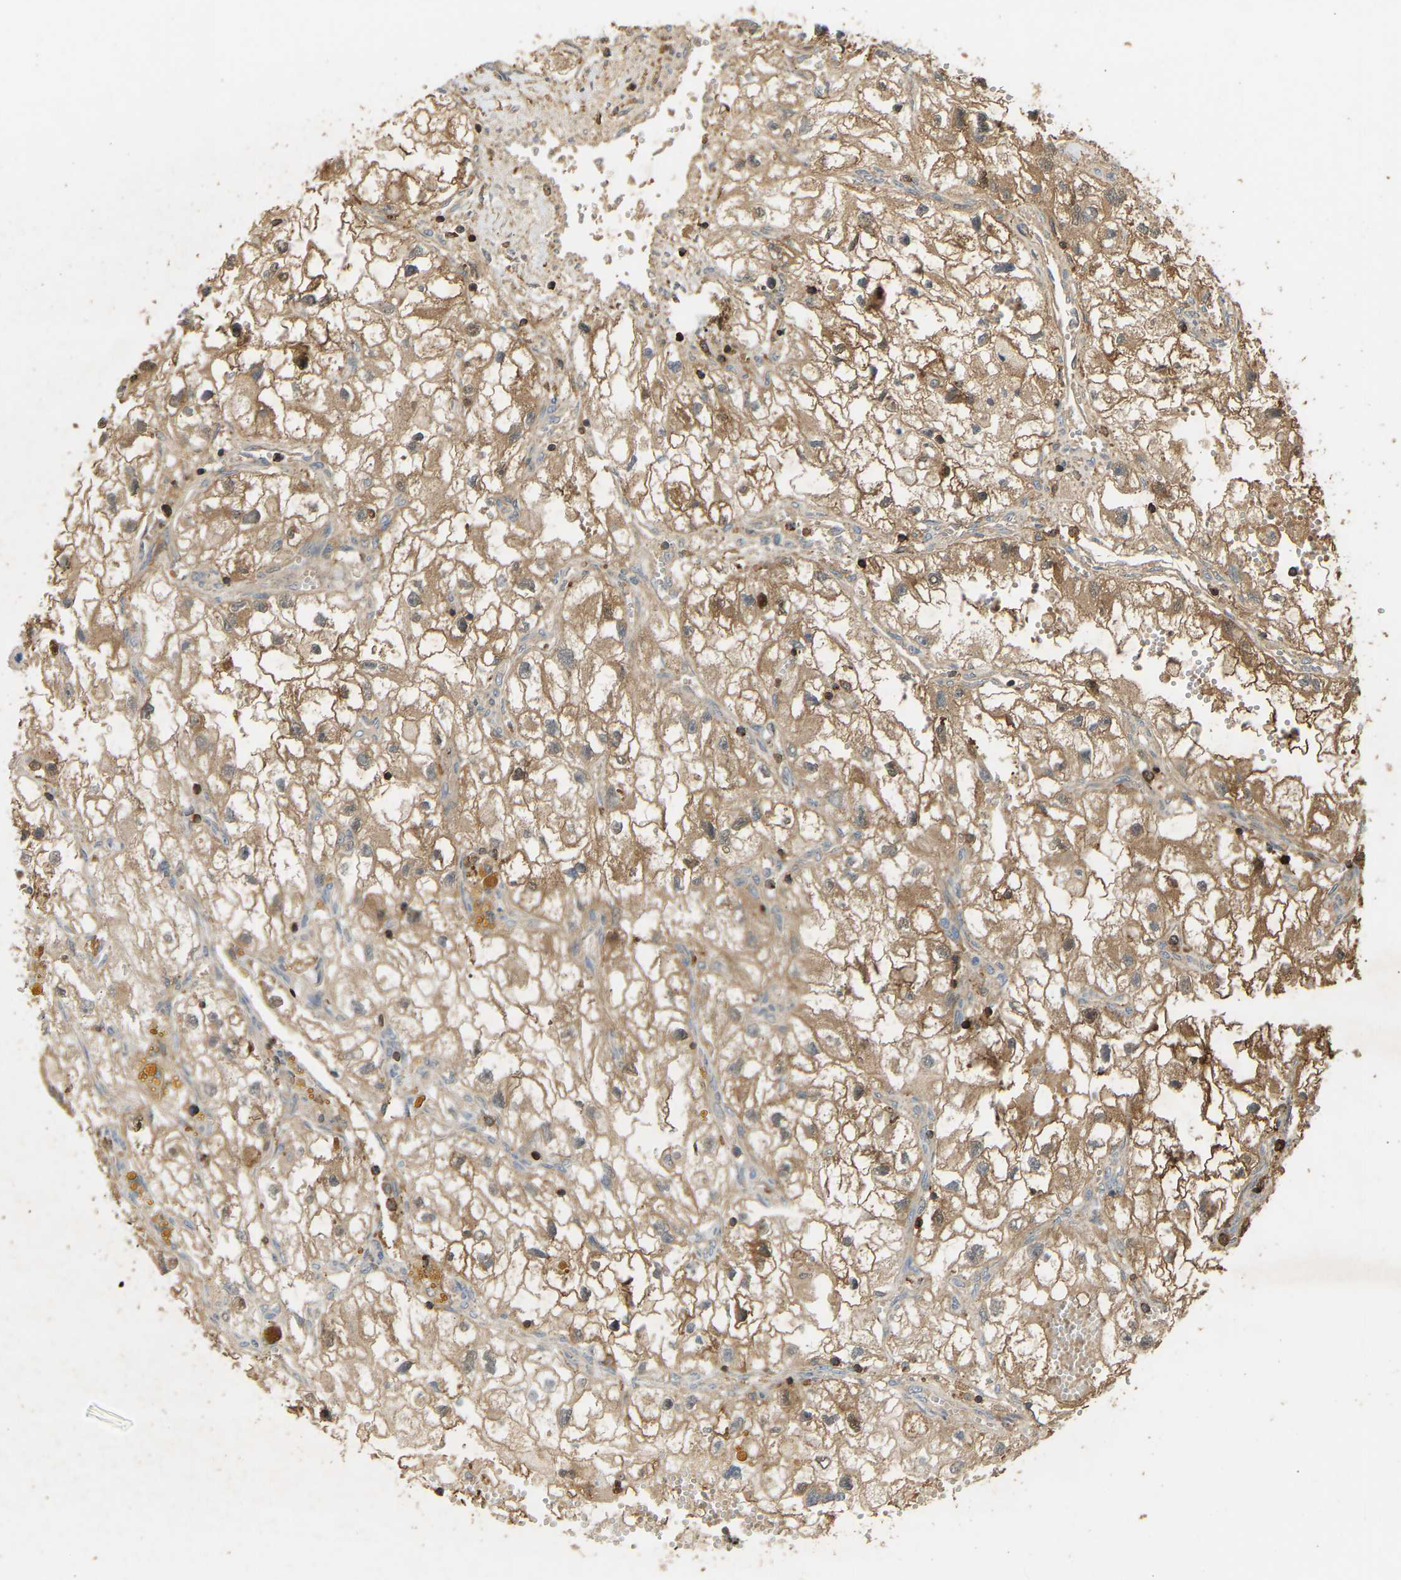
{"staining": {"intensity": "moderate", "quantity": ">75%", "location": "cytoplasmic/membranous"}, "tissue": "renal cancer", "cell_type": "Tumor cells", "image_type": "cancer", "snomed": [{"axis": "morphology", "description": "Adenocarcinoma, NOS"}, {"axis": "topography", "description": "Kidney"}], "caption": "A brown stain highlights moderate cytoplasmic/membranous positivity of a protein in human renal cancer (adenocarcinoma) tumor cells.", "gene": "GOPC", "patient": {"sex": "female", "age": 70}}